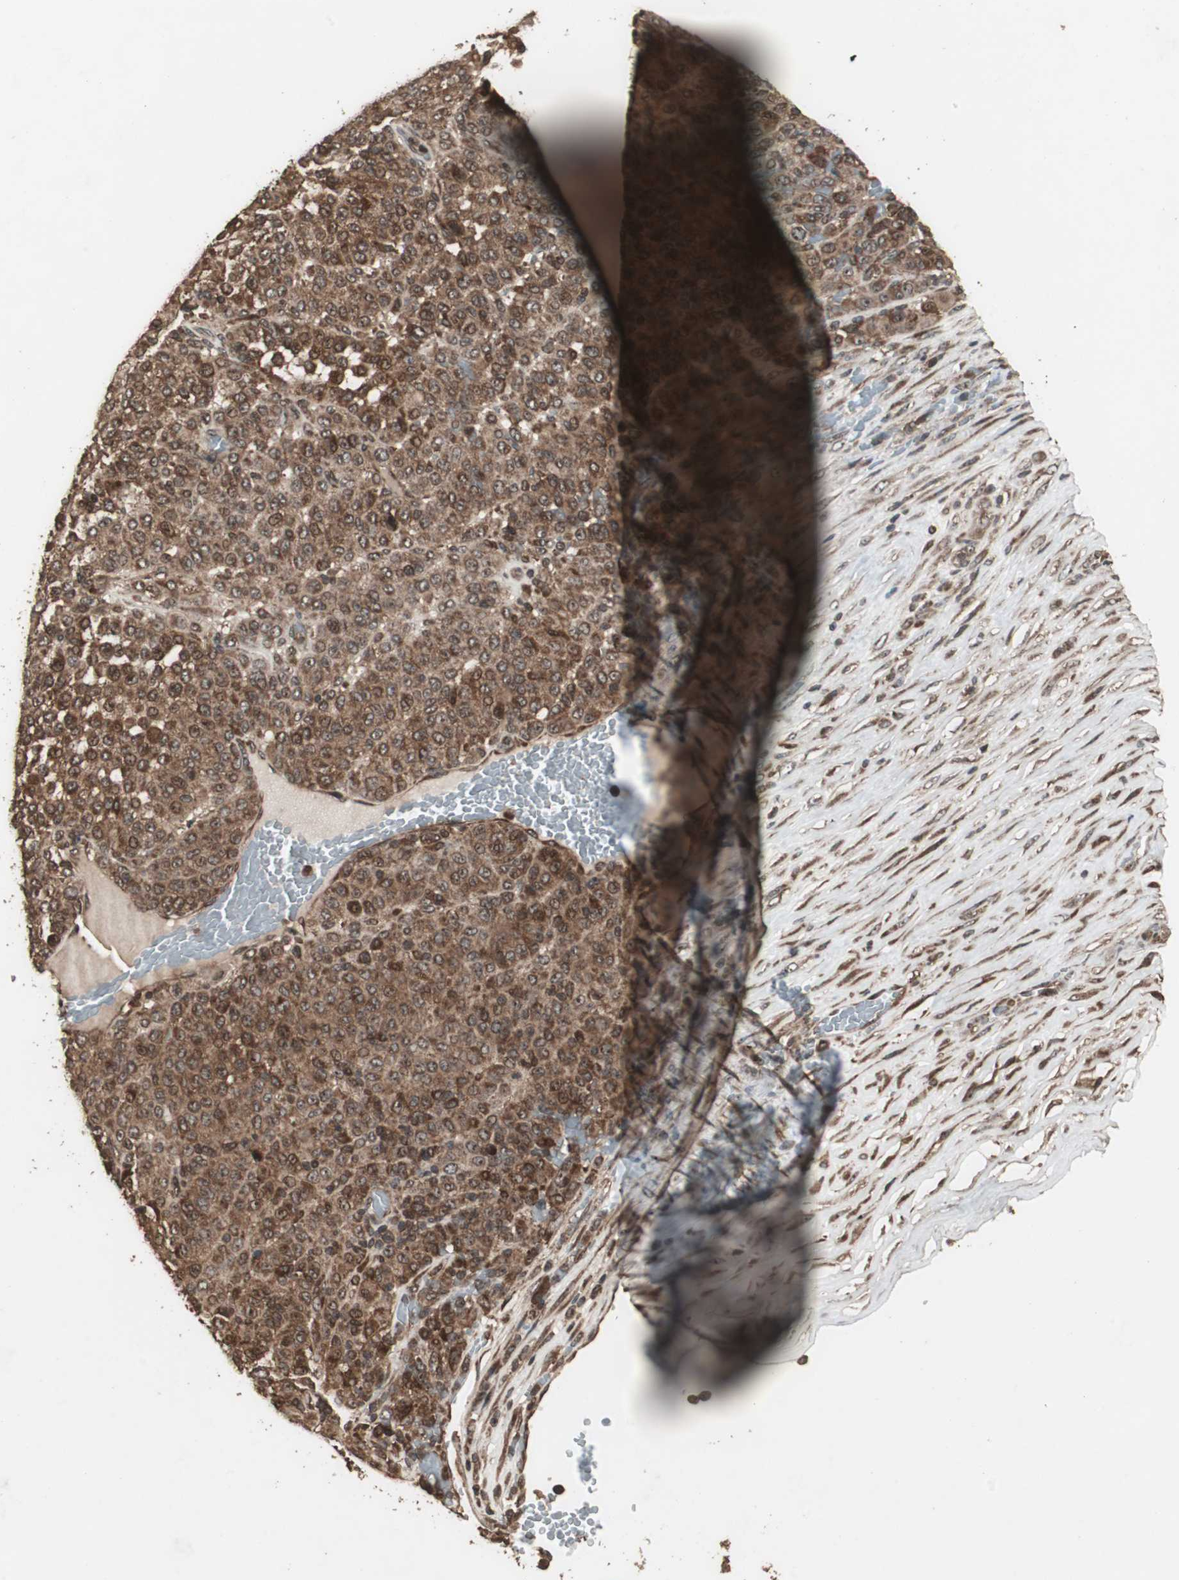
{"staining": {"intensity": "strong", "quantity": ">75%", "location": "cytoplasmic/membranous"}, "tissue": "melanoma", "cell_type": "Tumor cells", "image_type": "cancer", "snomed": [{"axis": "morphology", "description": "Malignant melanoma, Metastatic site"}, {"axis": "topography", "description": "Pancreas"}], "caption": "Tumor cells reveal strong cytoplasmic/membranous expression in approximately >75% of cells in melanoma.", "gene": "LAMTOR5", "patient": {"sex": "female", "age": 30}}